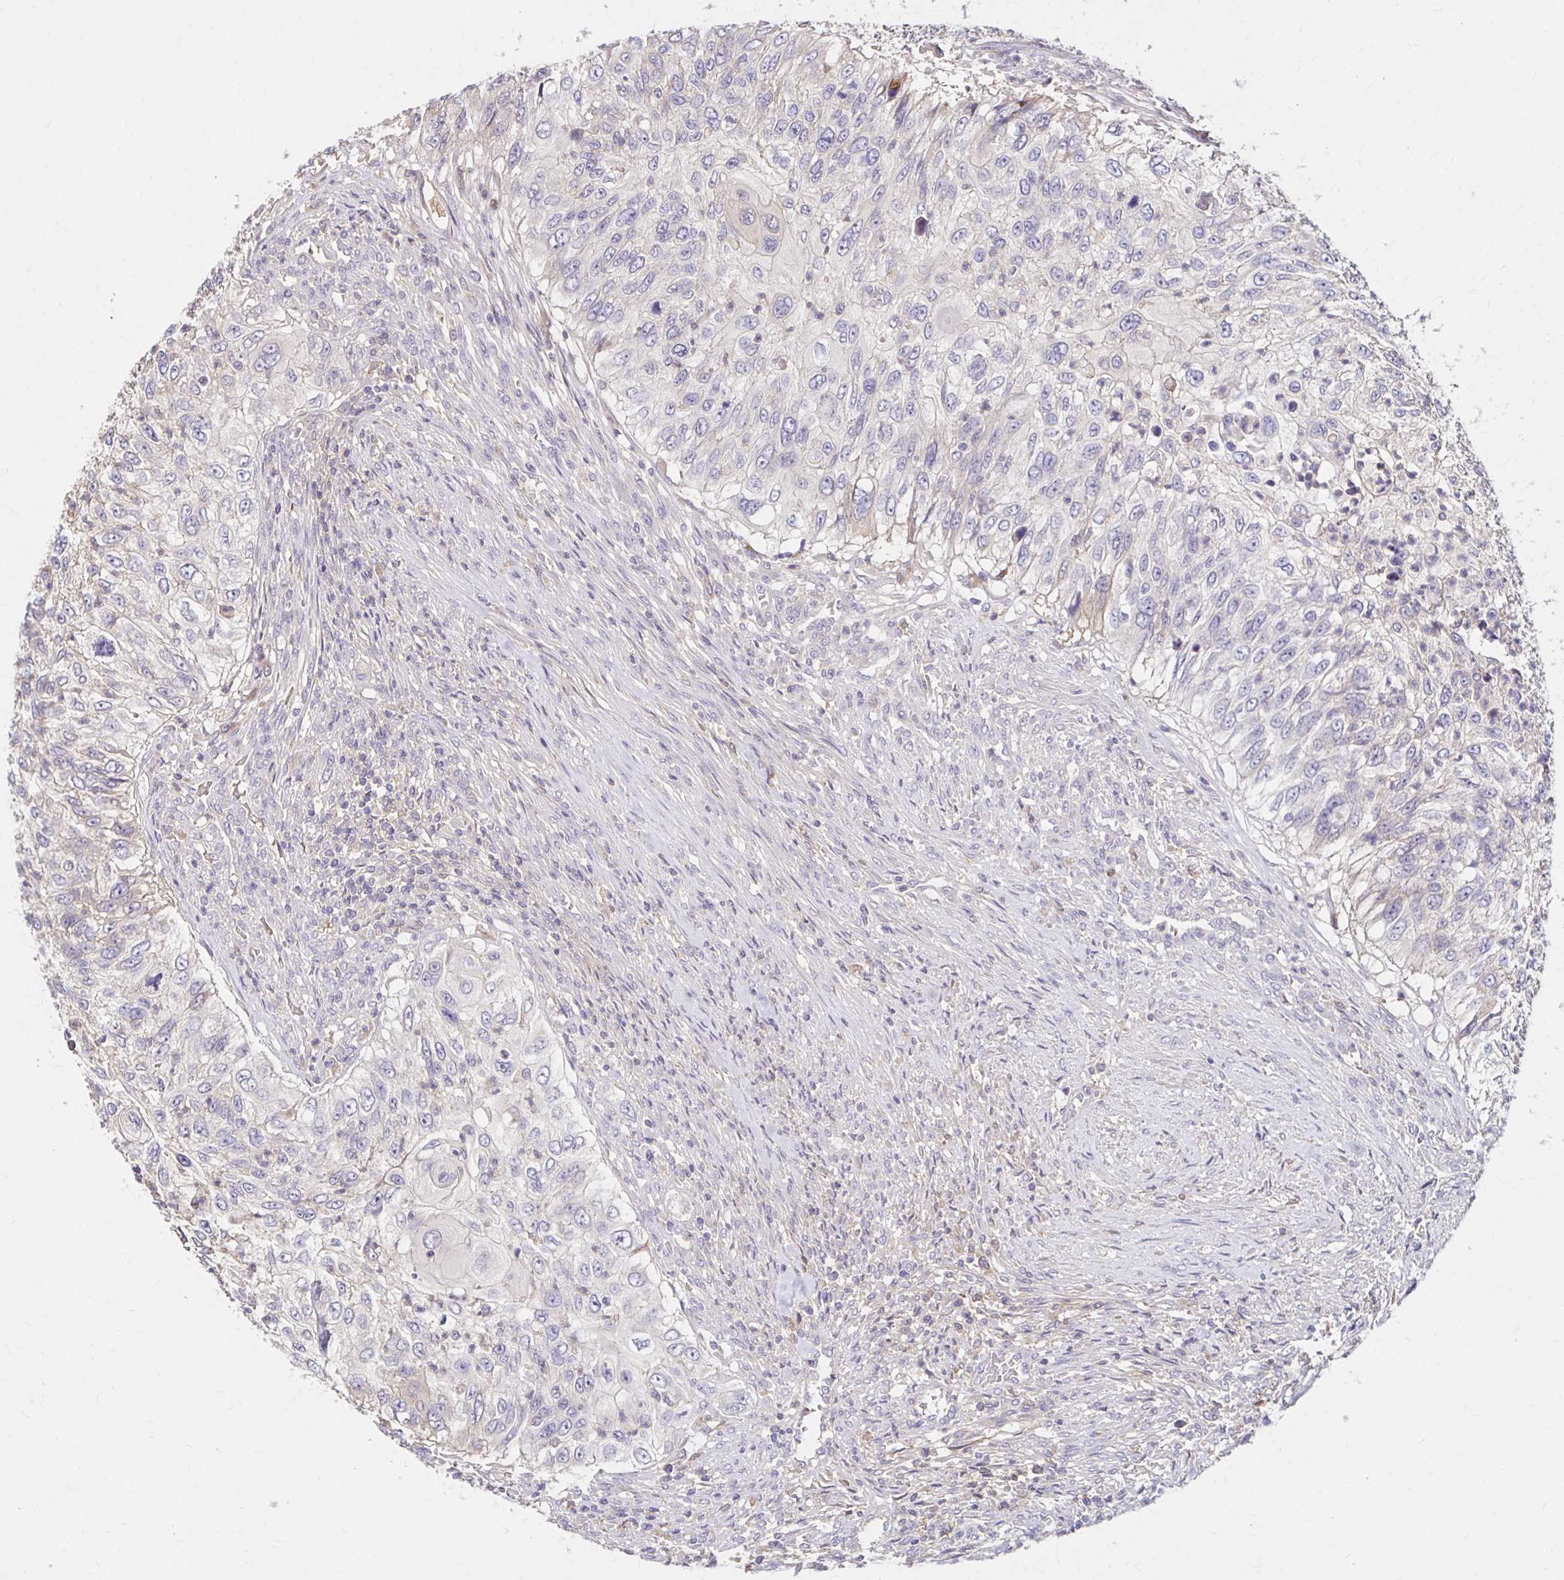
{"staining": {"intensity": "negative", "quantity": "none", "location": "none"}, "tissue": "urothelial cancer", "cell_type": "Tumor cells", "image_type": "cancer", "snomed": [{"axis": "morphology", "description": "Urothelial carcinoma, High grade"}, {"axis": "topography", "description": "Urinary bladder"}], "caption": "This is an immunohistochemistry histopathology image of human high-grade urothelial carcinoma. There is no staining in tumor cells.", "gene": "HMGCS2", "patient": {"sex": "female", "age": 60}}